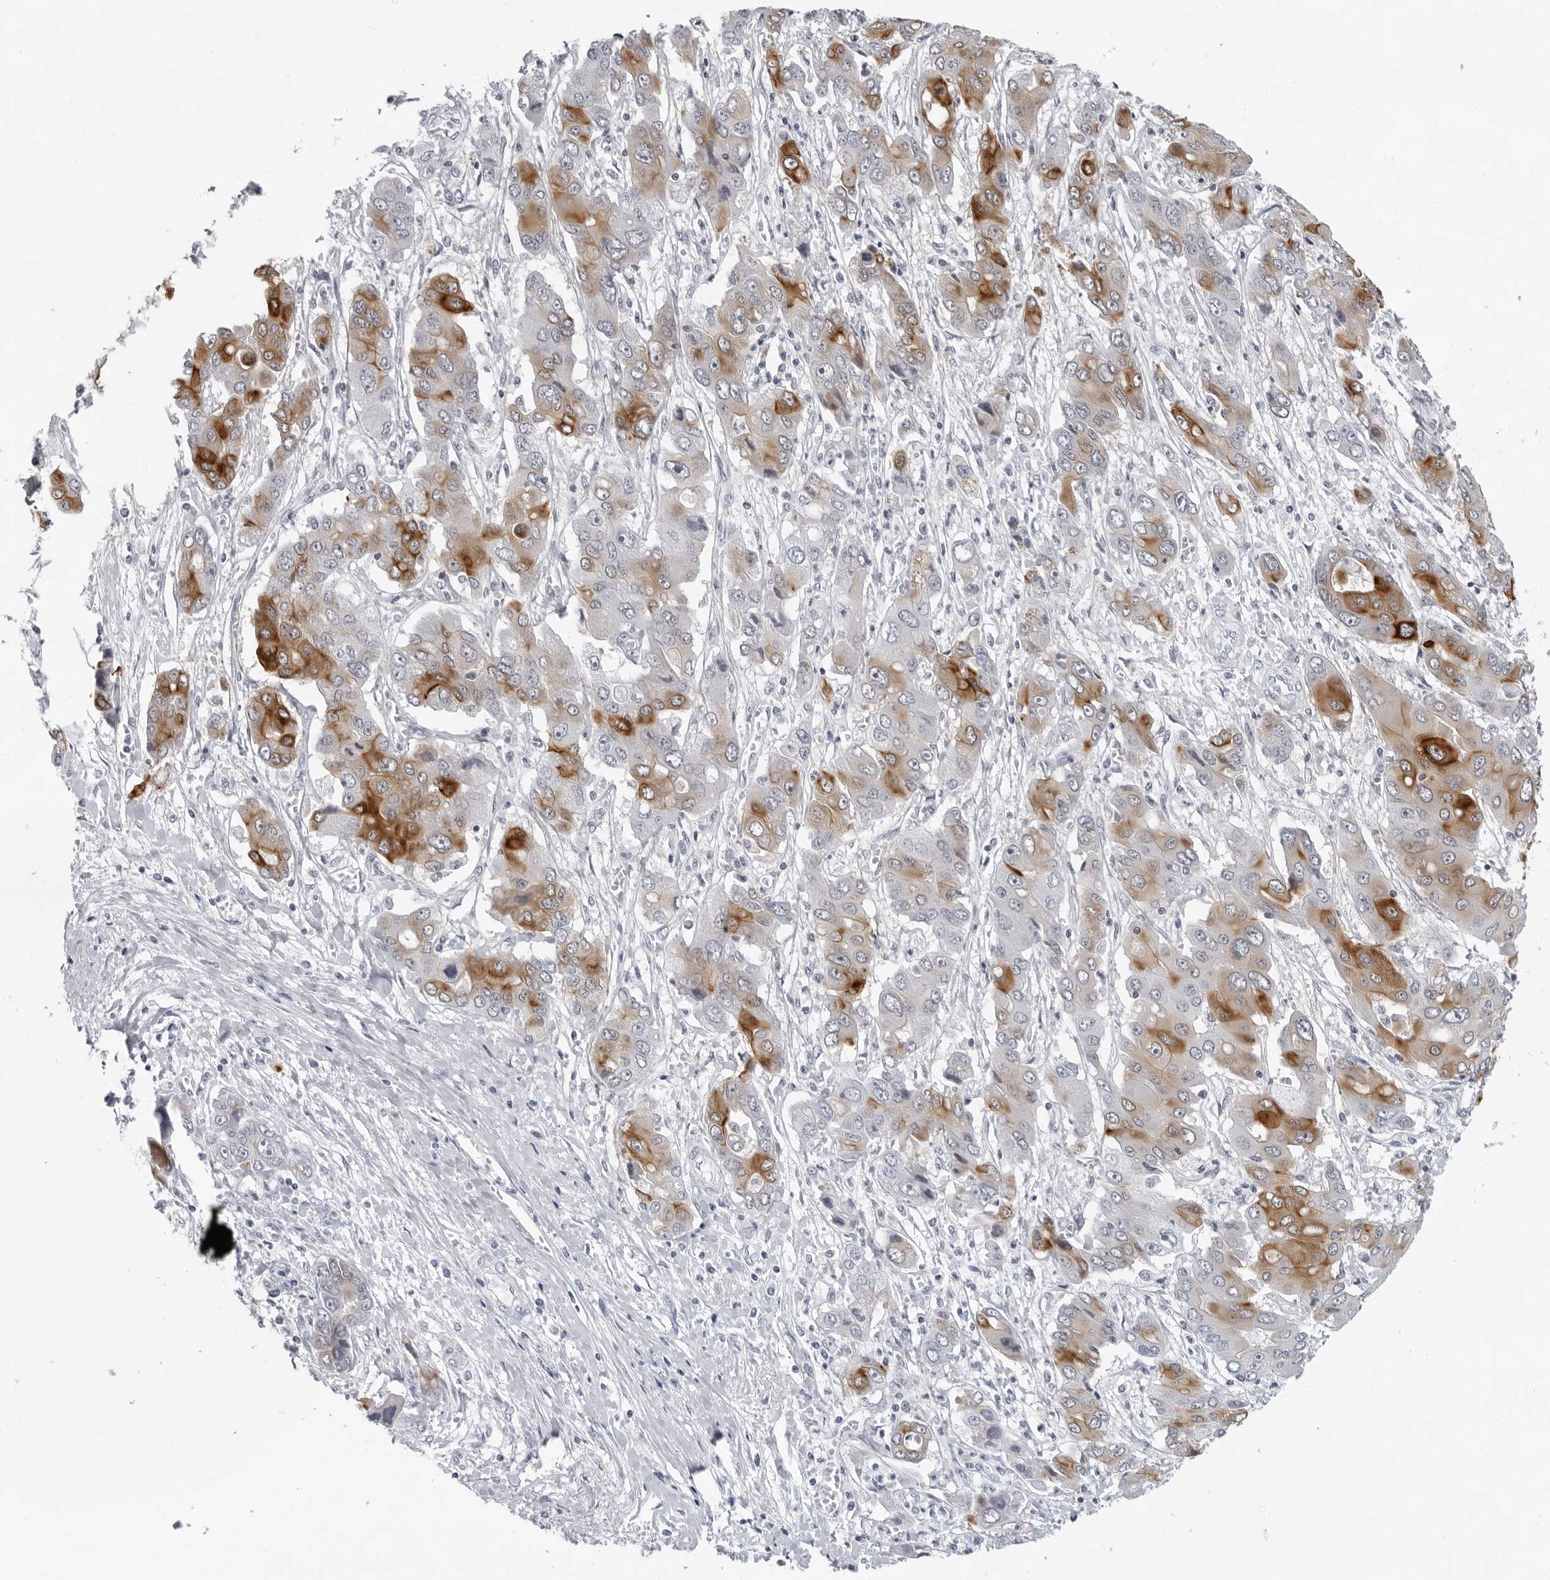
{"staining": {"intensity": "strong", "quantity": "<25%", "location": "cytoplasmic/membranous"}, "tissue": "liver cancer", "cell_type": "Tumor cells", "image_type": "cancer", "snomed": [{"axis": "morphology", "description": "Cholangiocarcinoma"}, {"axis": "topography", "description": "Liver"}], "caption": "IHC staining of cholangiocarcinoma (liver), which exhibits medium levels of strong cytoplasmic/membranous expression in approximately <25% of tumor cells indicating strong cytoplasmic/membranous protein expression. The staining was performed using DAB (3,3'-diaminobenzidine) (brown) for protein detection and nuclei were counterstained in hematoxylin (blue).", "gene": "CCDC28B", "patient": {"sex": "male", "age": 67}}